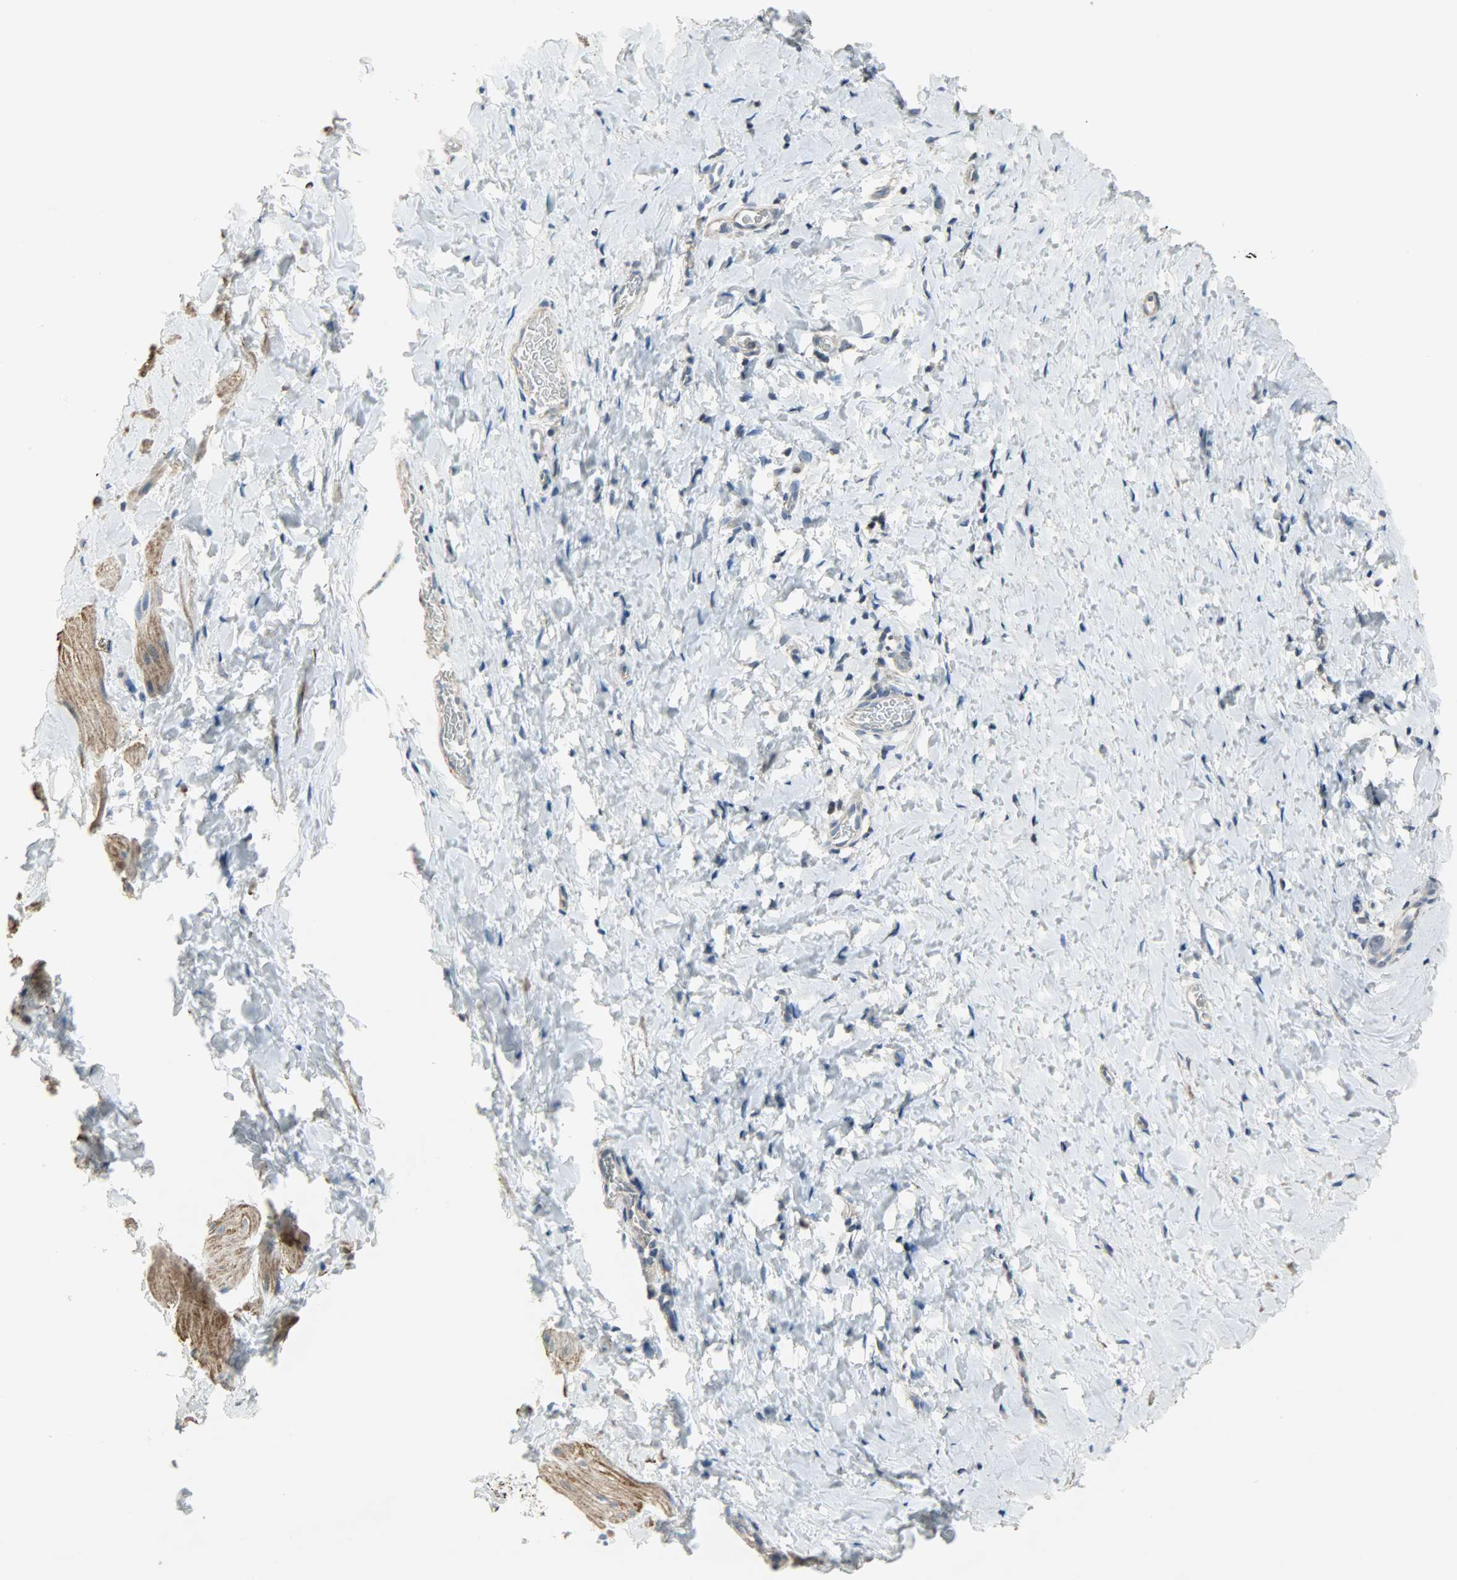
{"staining": {"intensity": "weak", "quantity": "25%-75%", "location": "cytoplasmic/membranous"}, "tissue": "smooth muscle", "cell_type": "Smooth muscle cells", "image_type": "normal", "snomed": [{"axis": "morphology", "description": "Normal tissue, NOS"}, {"axis": "topography", "description": "Smooth muscle"}], "caption": "This histopathology image demonstrates immunohistochemistry staining of unremarkable smooth muscle, with low weak cytoplasmic/membranous staining in about 25%-75% of smooth muscle cells.", "gene": "DNAJA4", "patient": {"sex": "male", "age": 16}}